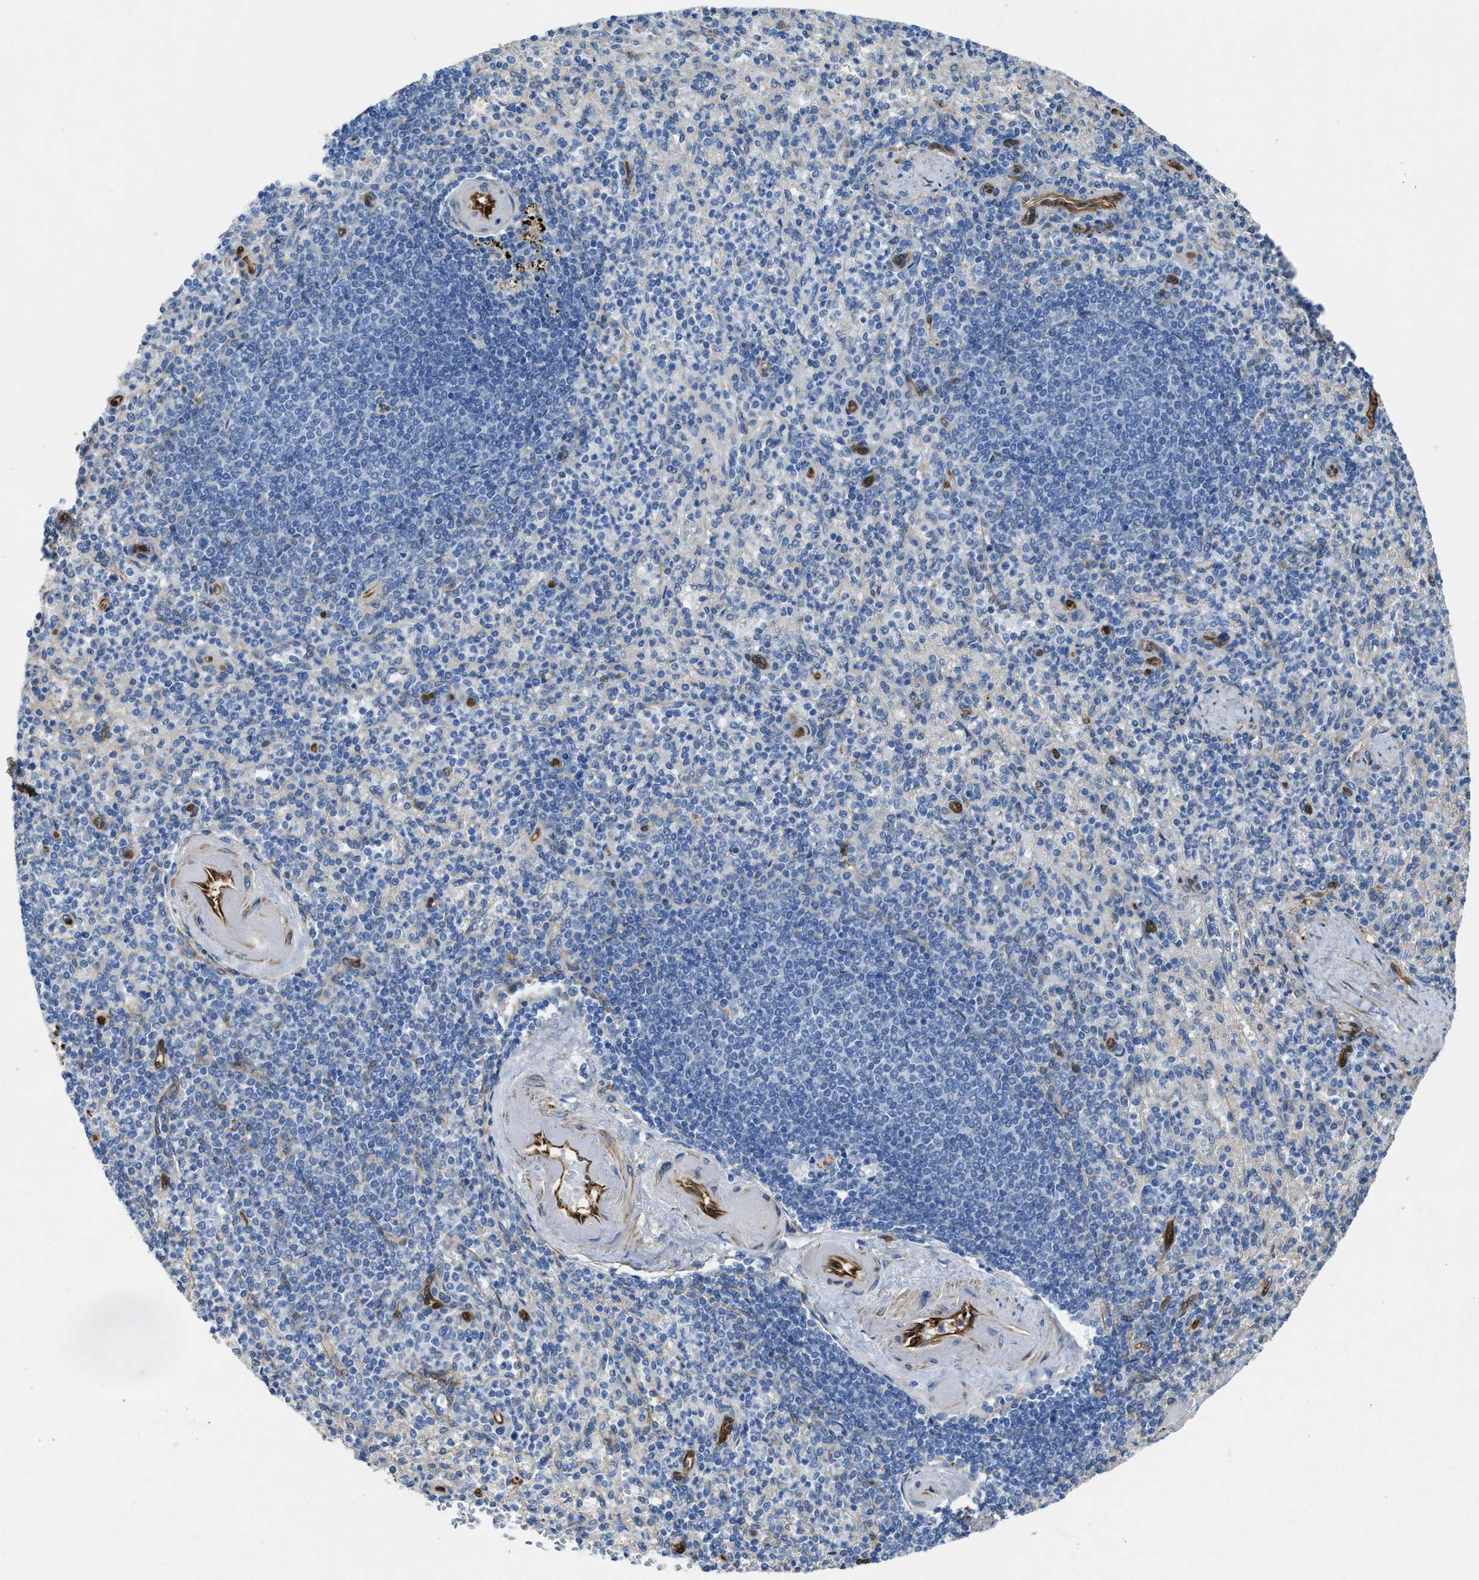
{"staining": {"intensity": "negative", "quantity": "none", "location": "none"}, "tissue": "spleen", "cell_type": "Cells in red pulp", "image_type": "normal", "snomed": [{"axis": "morphology", "description": "Normal tissue, NOS"}, {"axis": "topography", "description": "Spleen"}], "caption": "The image displays no staining of cells in red pulp in normal spleen. (DAB IHC, high magnification).", "gene": "ASS1", "patient": {"sex": "female", "age": 74}}